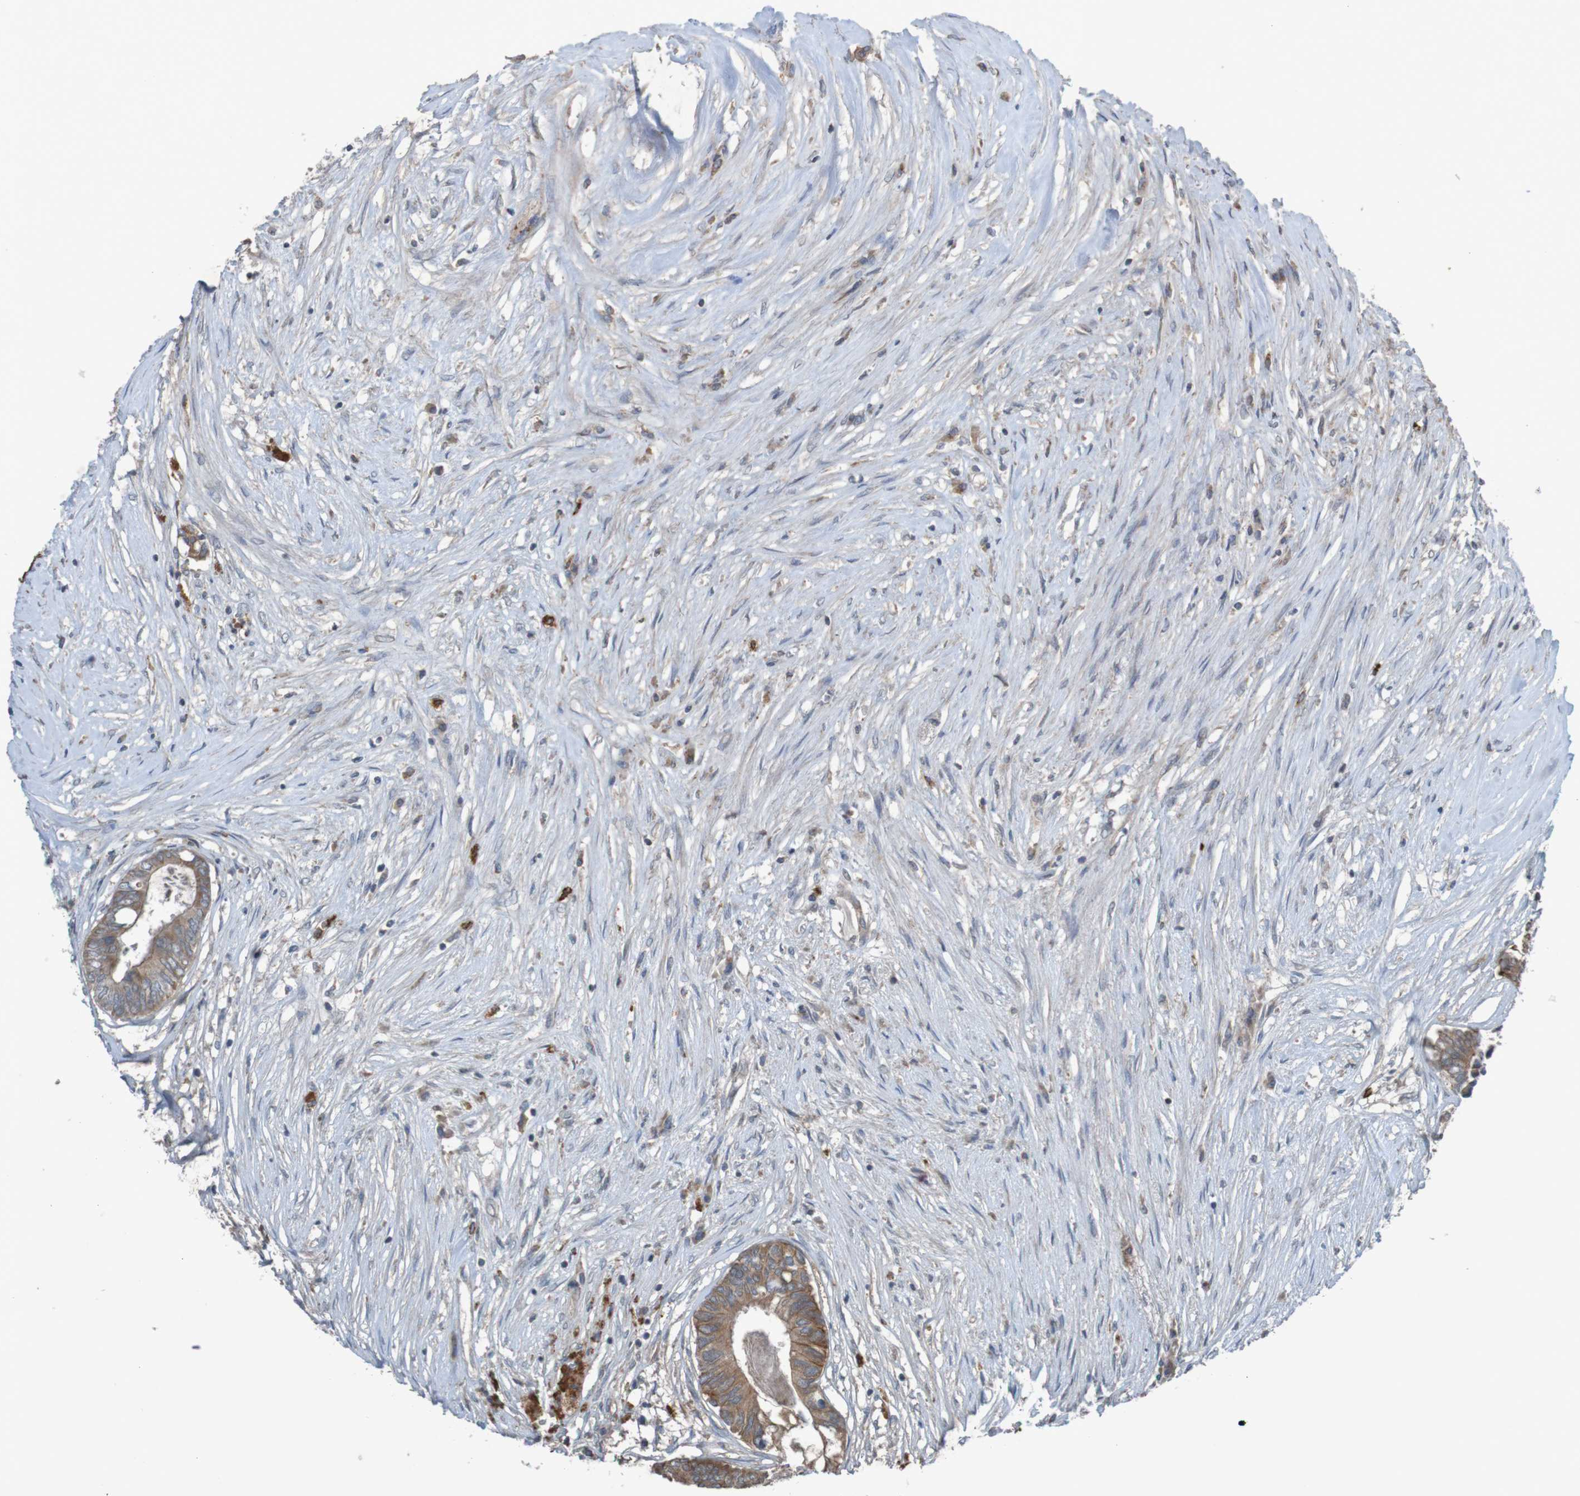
{"staining": {"intensity": "moderate", "quantity": ">75%", "location": "cytoplasmic/membranous"}, "tissue": "colorectal cancer", "cell_type": "Tumor cells", "image_type": "cancer", "snomed": [{"axis": "morphology", "description": "Adenocarcinoma, NOS"}, {"axis": "topography", "description": "Rectum"}], "caption": "Protein expression analysis of human adenocarcinoma (colorectal) reveals moderate cytoplasmic/membranous positivity in approximately >75% of tumor cells.", "gene": "B3GAT2", "patient": {"sex": "male", "age": 63}}